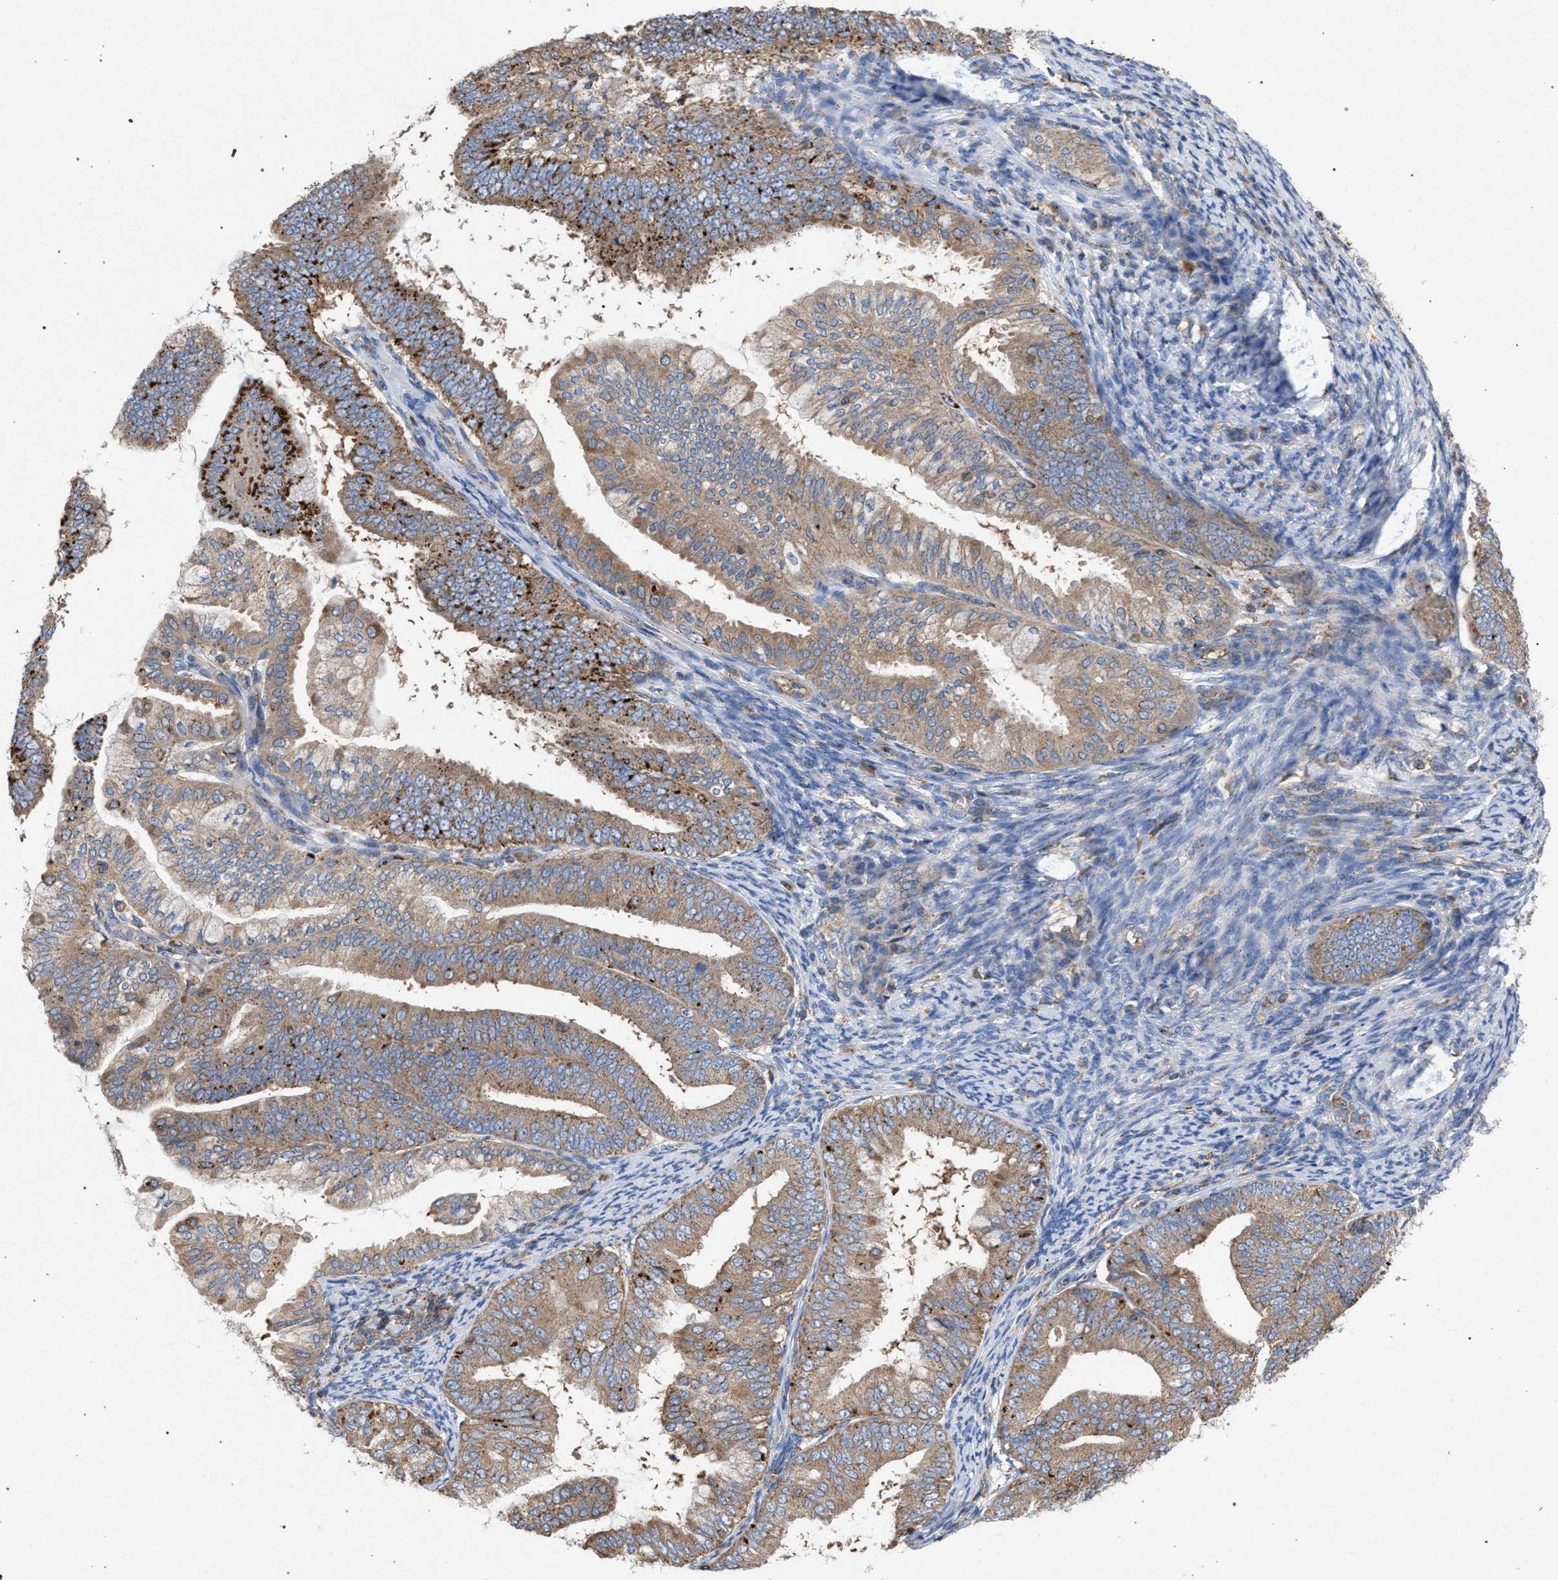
{"staining": {"intensity": "moderate", "quantity": ">75%", "location": "cytoplasmic/membranous"}, "tissue": "endometrial cancer", "cell_type": "Tumor cells", "image_type": "cancer", "snomed": [{"axis": "morphology", "description": "Adenocarcinoma, NOS"}, {"axis": "topography", "description": "Endometrium"}], "caption": "DAB immunohistochemical staining of human endometrial cancer exhibits moderate cytoplasmic/membranous protein expression in approximately >75% of tumor cells.", "gene": "VPS13A", "patient": {"sex": "female", "age": 63}}